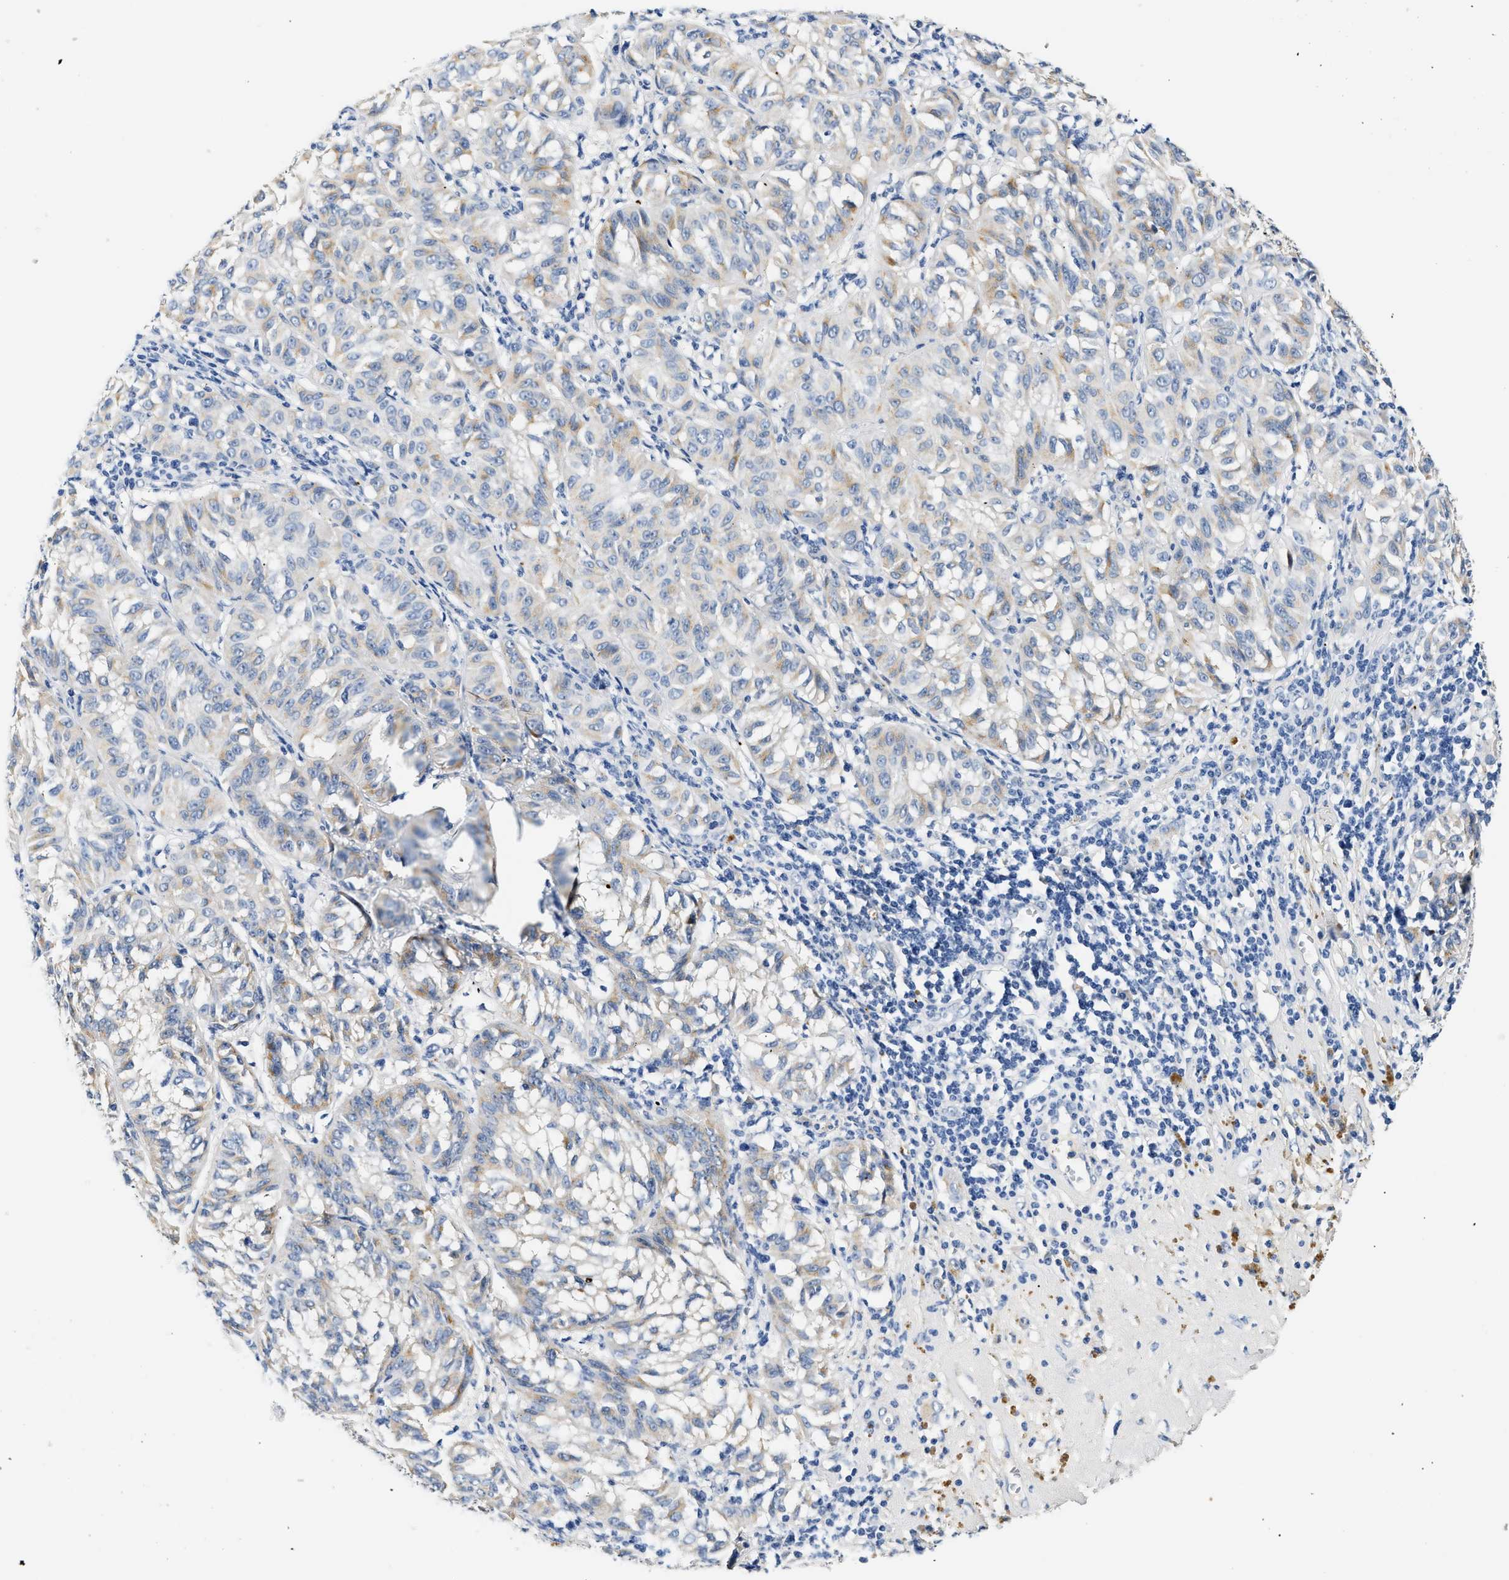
{"staining": {"intensity": "negative", "quantity": "none", "location": "none"}, "tissue": "melanoma", "cell_type": "Tumor cells", "image_type": "cancer", "snomed": [{"axis": "morphology", "description": "Malignant melanoma, NOS"}, {"axis": "topography", "description": "Skin"}], "caption": "Immunohistochemistry of human melanoma exhibits no staining in tumor cells.", "gene": "MED22", "patient": {"sex": "female", "age": 72}}